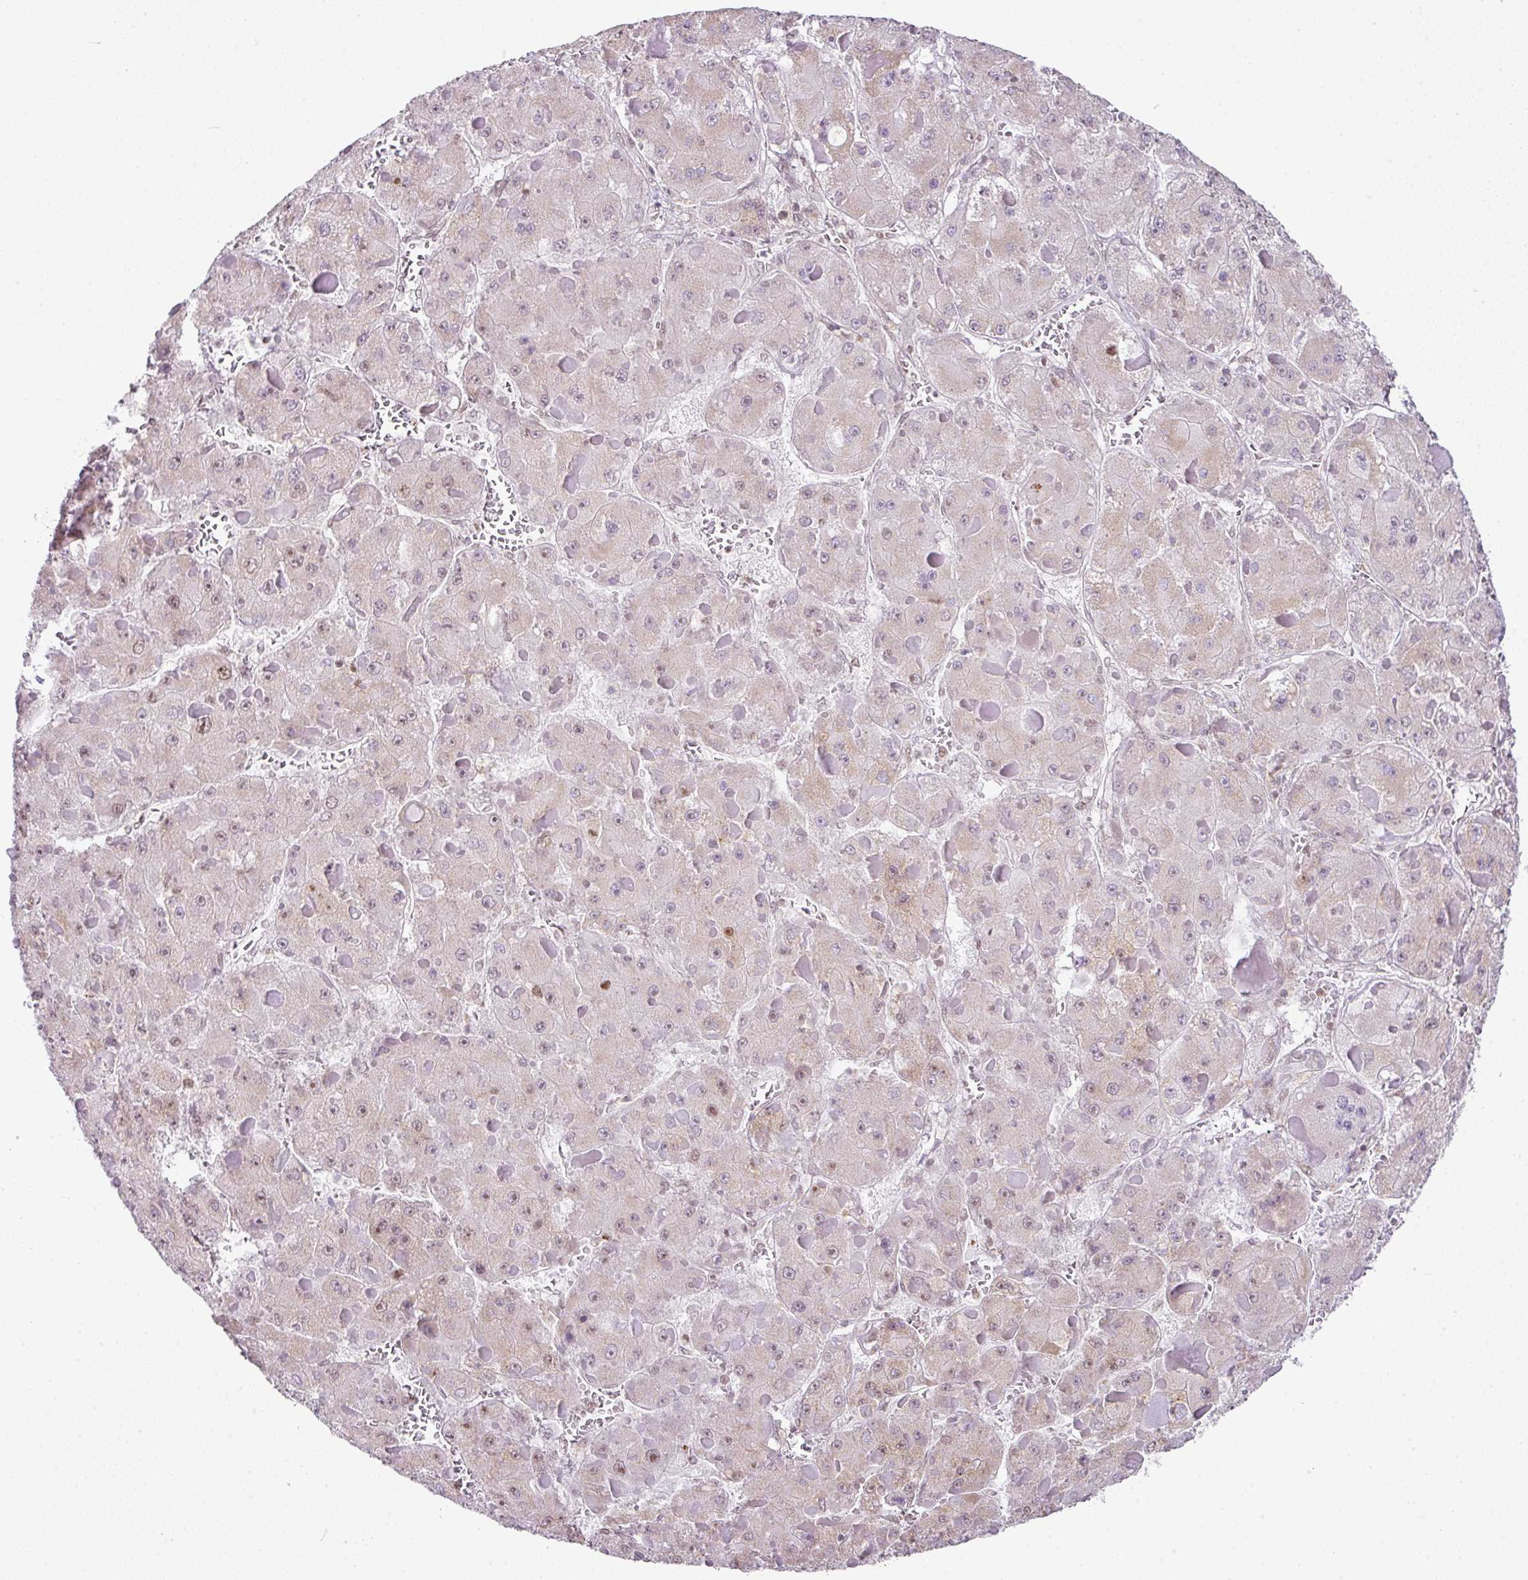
{"staining": {"intensity": "weak", "quantity": "<25%", "location": "nuclear"}, "tissue": "liver cancer", "cell_type": "Tumor cells", "image_type": "cancer", "snomed": [{"axis": "morphology", "description": "Carcinoma, Hepatocellular, NOS"}, {"axis": "topography", "description": "Liver"}], "caption": "This is a photomicrograph of immunohistochemistry staining of hepatocellular carcinoma (liver), which shows no staining in tumor cells.", "gene": "FAM32A", "patient": {"sex": "female", "age": 73}}